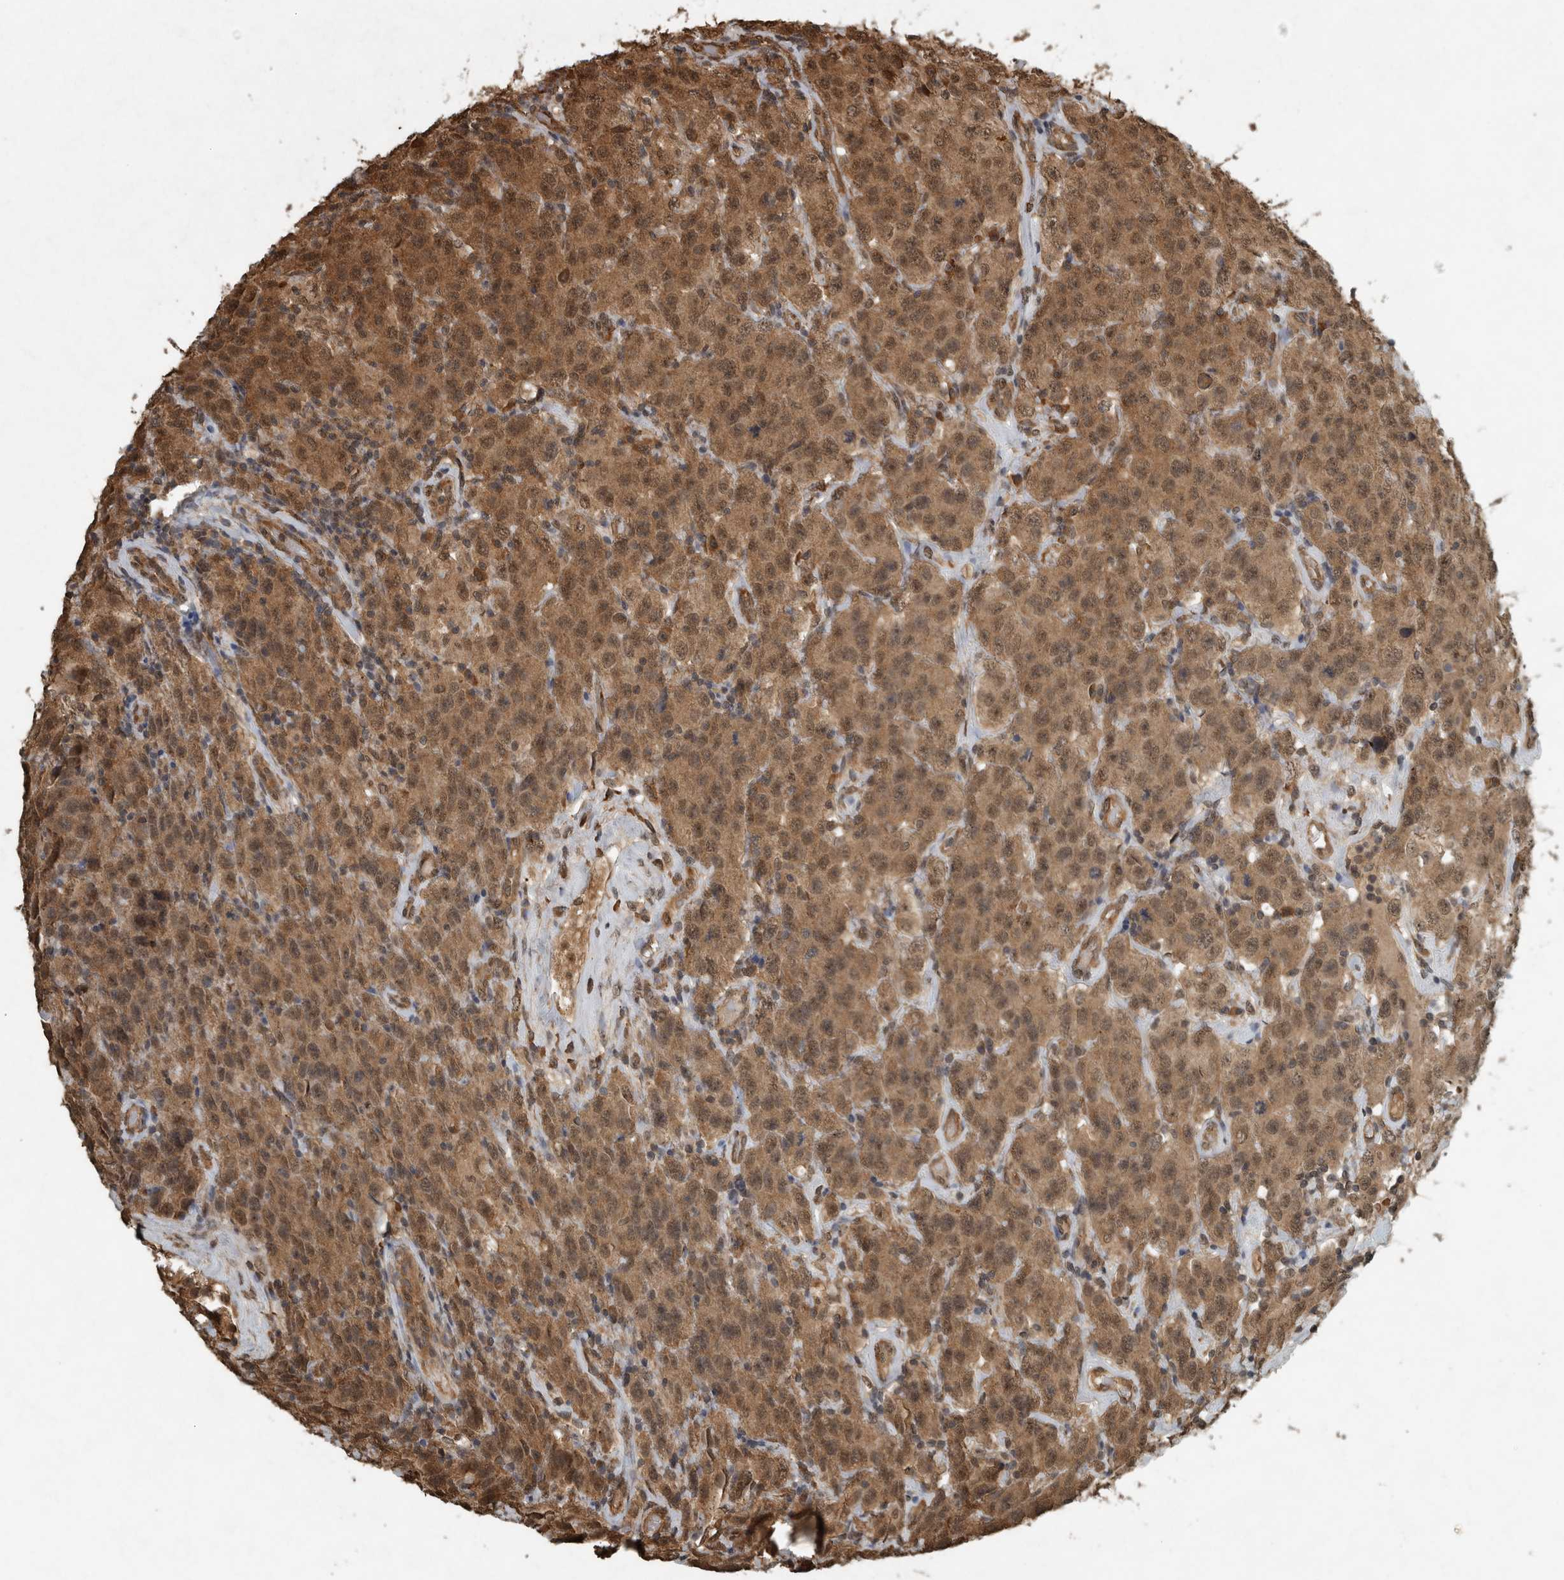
{"staining": {"intensity": "moderate", "quantity": ">75%", "location": "cytoplasmic/membranous,nuclear"}, "tissue": "testis cancer", "cell_type": "Tumor cells", "image_type": "cancer", "snomed": [{"axis": "morphology", "description": "Seminoma, NOS"}, {"axis": "topography", "description": "Testis"}], "caption": "Moderate cytoplasmic/membranous and nuclear staining is present in approximately >75% of tumor cells in seminoma (testis).", "gene": "ARHGEF12", "patient": {"sex": "male", "age": 52}}